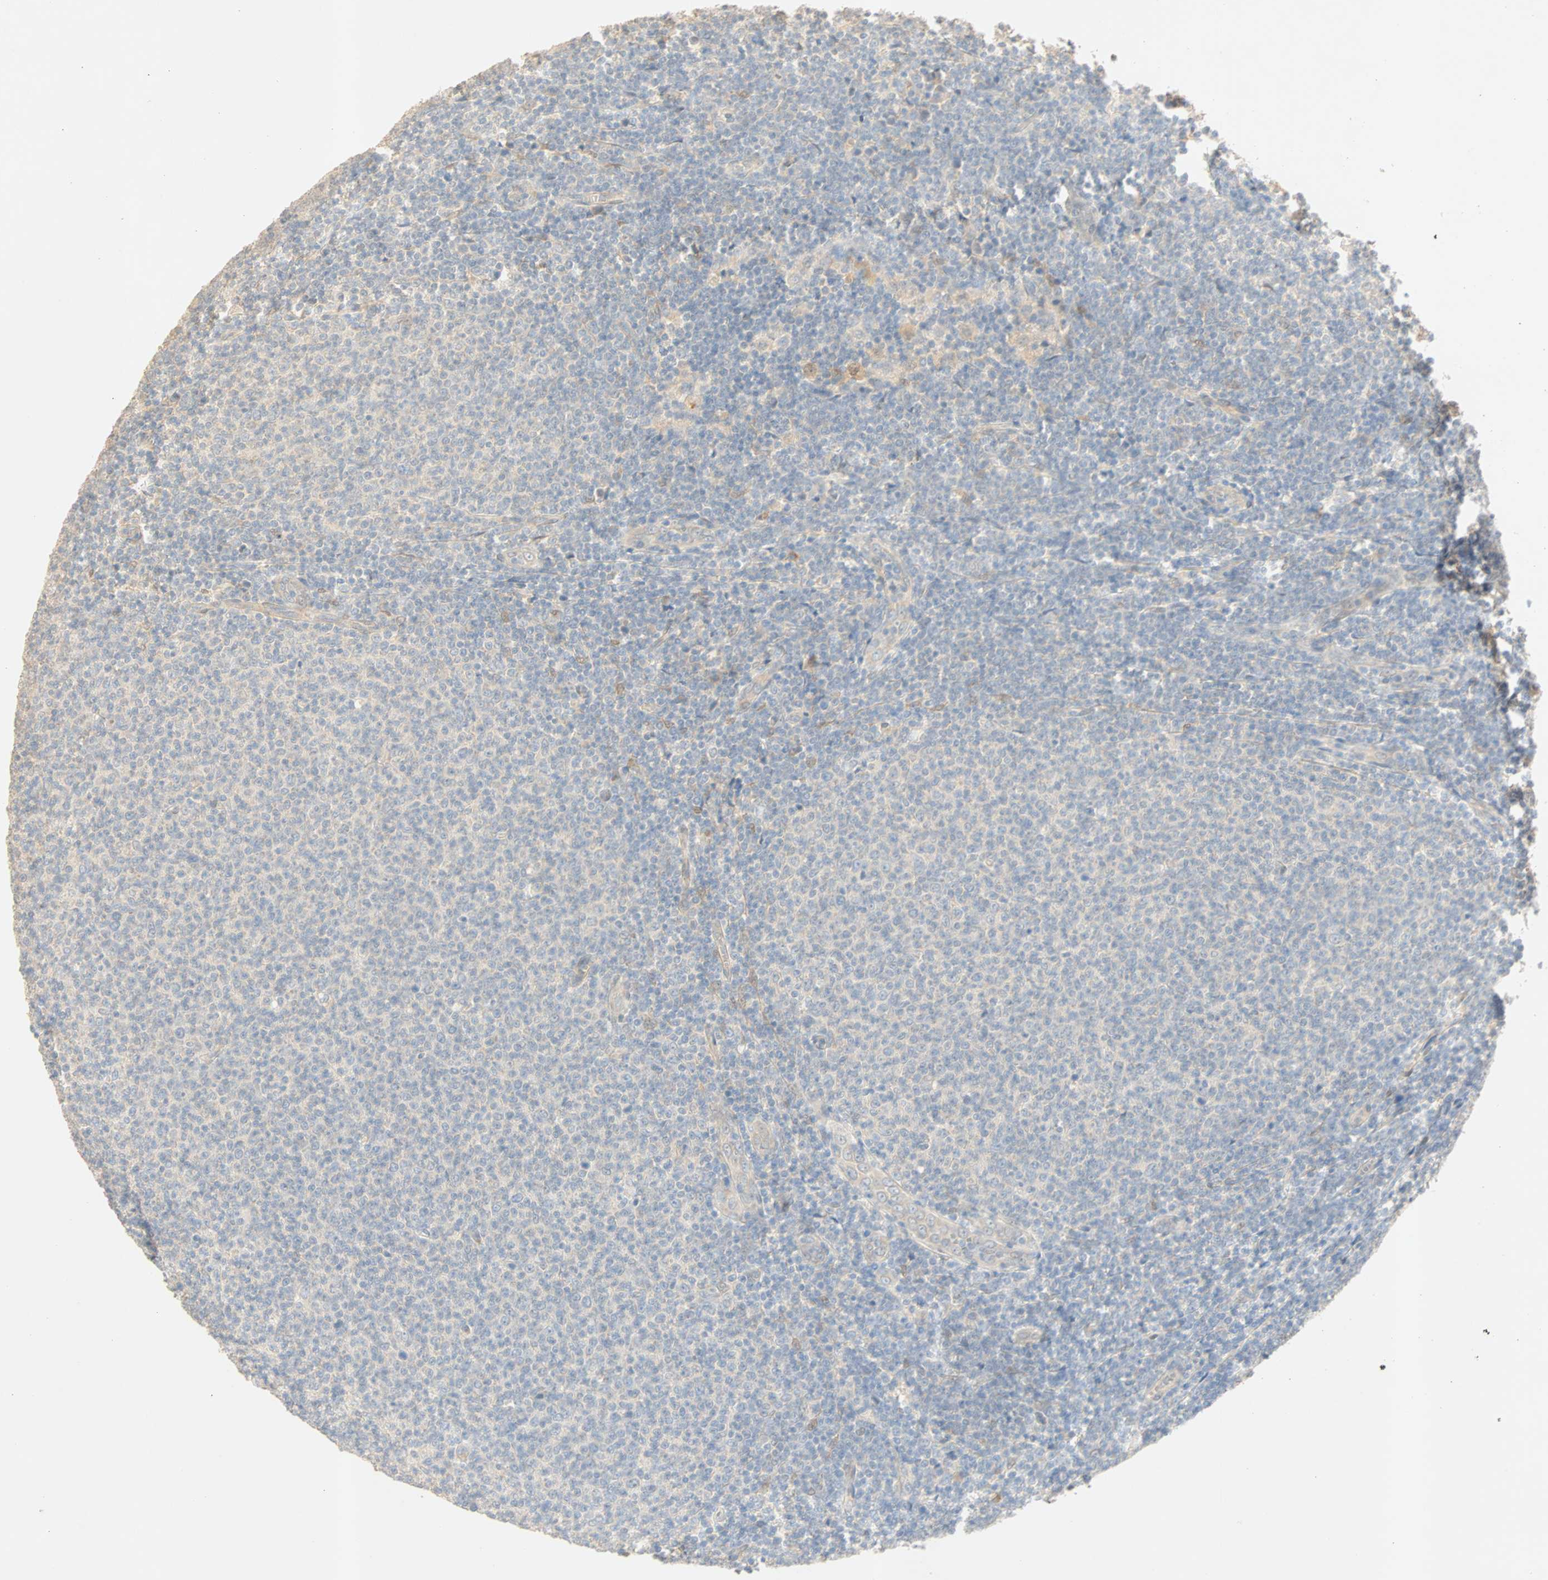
{"staining": {"intensity": "negative", "quantity": "none", "location": "none"}, "tissue": "lymphoma", "cell_type": "Tumor cells", "image_type": "cancer", "snomed": [{"axis": "morphology", "description": "Malignant lymphoma, non-Hodgkin's type, Low grade"}, {"axis": "topography", "description": "Lymph node"}], "caption": "Histopathology image shows no significant protein staining in tumor cells of lymphoma. (DAB (3,3'-diaminobenzidine) immunohistochemistry, high magnification).", "gene": "SELENBP1", "patient": {"sex": "male", "age": 66}}